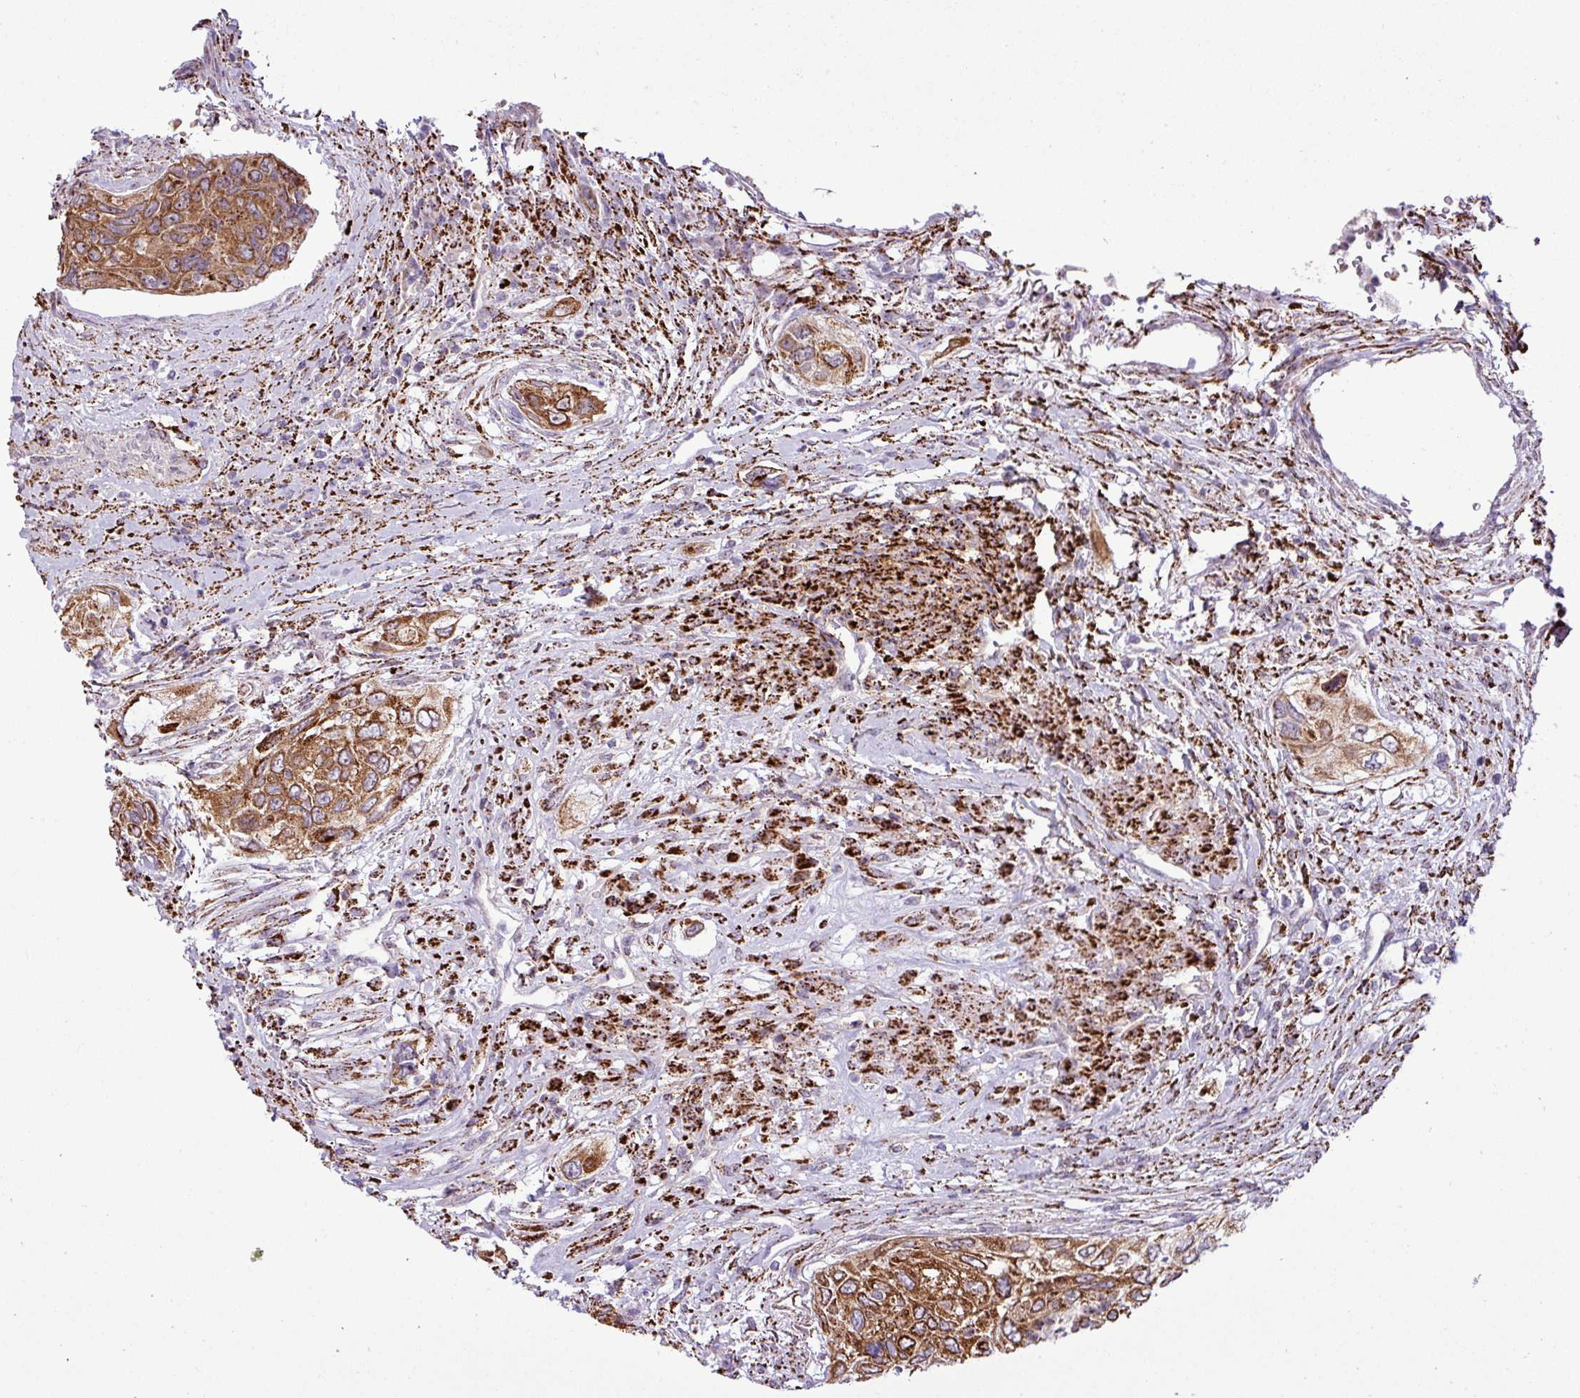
{"staining": {"intensity": "moderate", "quantity": ">75%", "location": "cytoplasmic/membranous"}, "tissue": "urothelial cancer", "cell_type": "Tumor cells", "image_type": "cancer", "snomed": [{"axis": "morphology", "description": "Urothelial carcinoma, High grade"}, {"axis": "topography", "description": "Urinary bladder"}], "caption": "Brown immunohistochemical staining in human urothelial carcinoma (high-grade) shows moderate cytoplasmic/membranous expression in about >75% of tumor cells. (DAB IHC, brown staining for protein, blue staining for nuclei).", "gene": "SGPP1", "patient": {"sex": "female", "age": 60}}